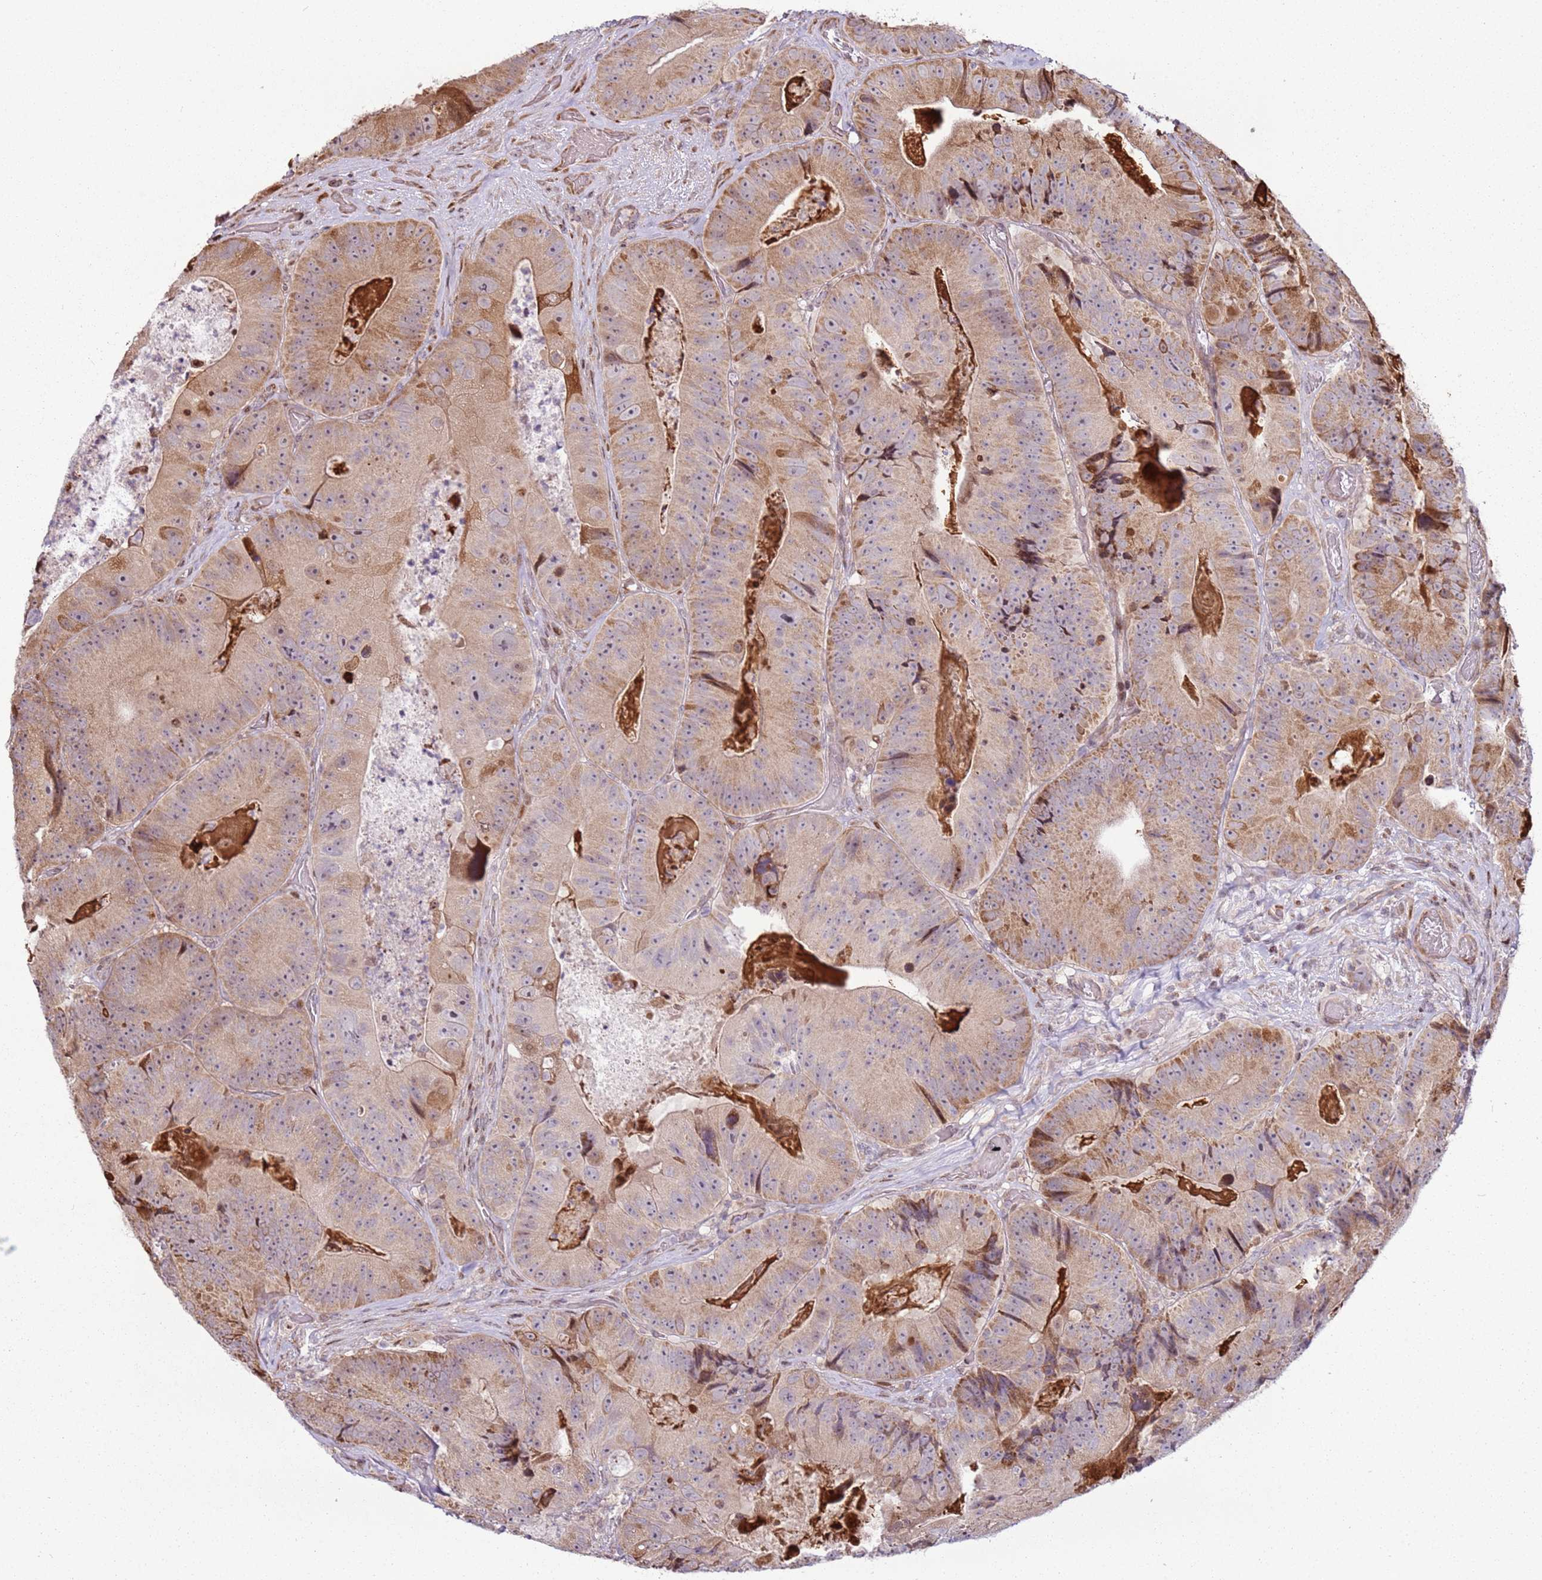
{"staining": {"intensity": "moderate", "quantity": "25%-75%", "location": "cytoplasmic/membranous"}, "tissue": "colorectal cancer", "cell_type": "Tumor cells", "image_type": "cancer", "snomed": [{"axis": "morphology", "description": "Adenocarcinoma, NOS"}, {"axis": "topography", "description": "Colon"}], "caption": "A medium amount of moderate cytoplasmic/membranous expression is present in about 25%-75% of tumor cells in colorectal cancer tissue.", "gene": "PCTP", "patient": {"sex": "female", "age": 86}}